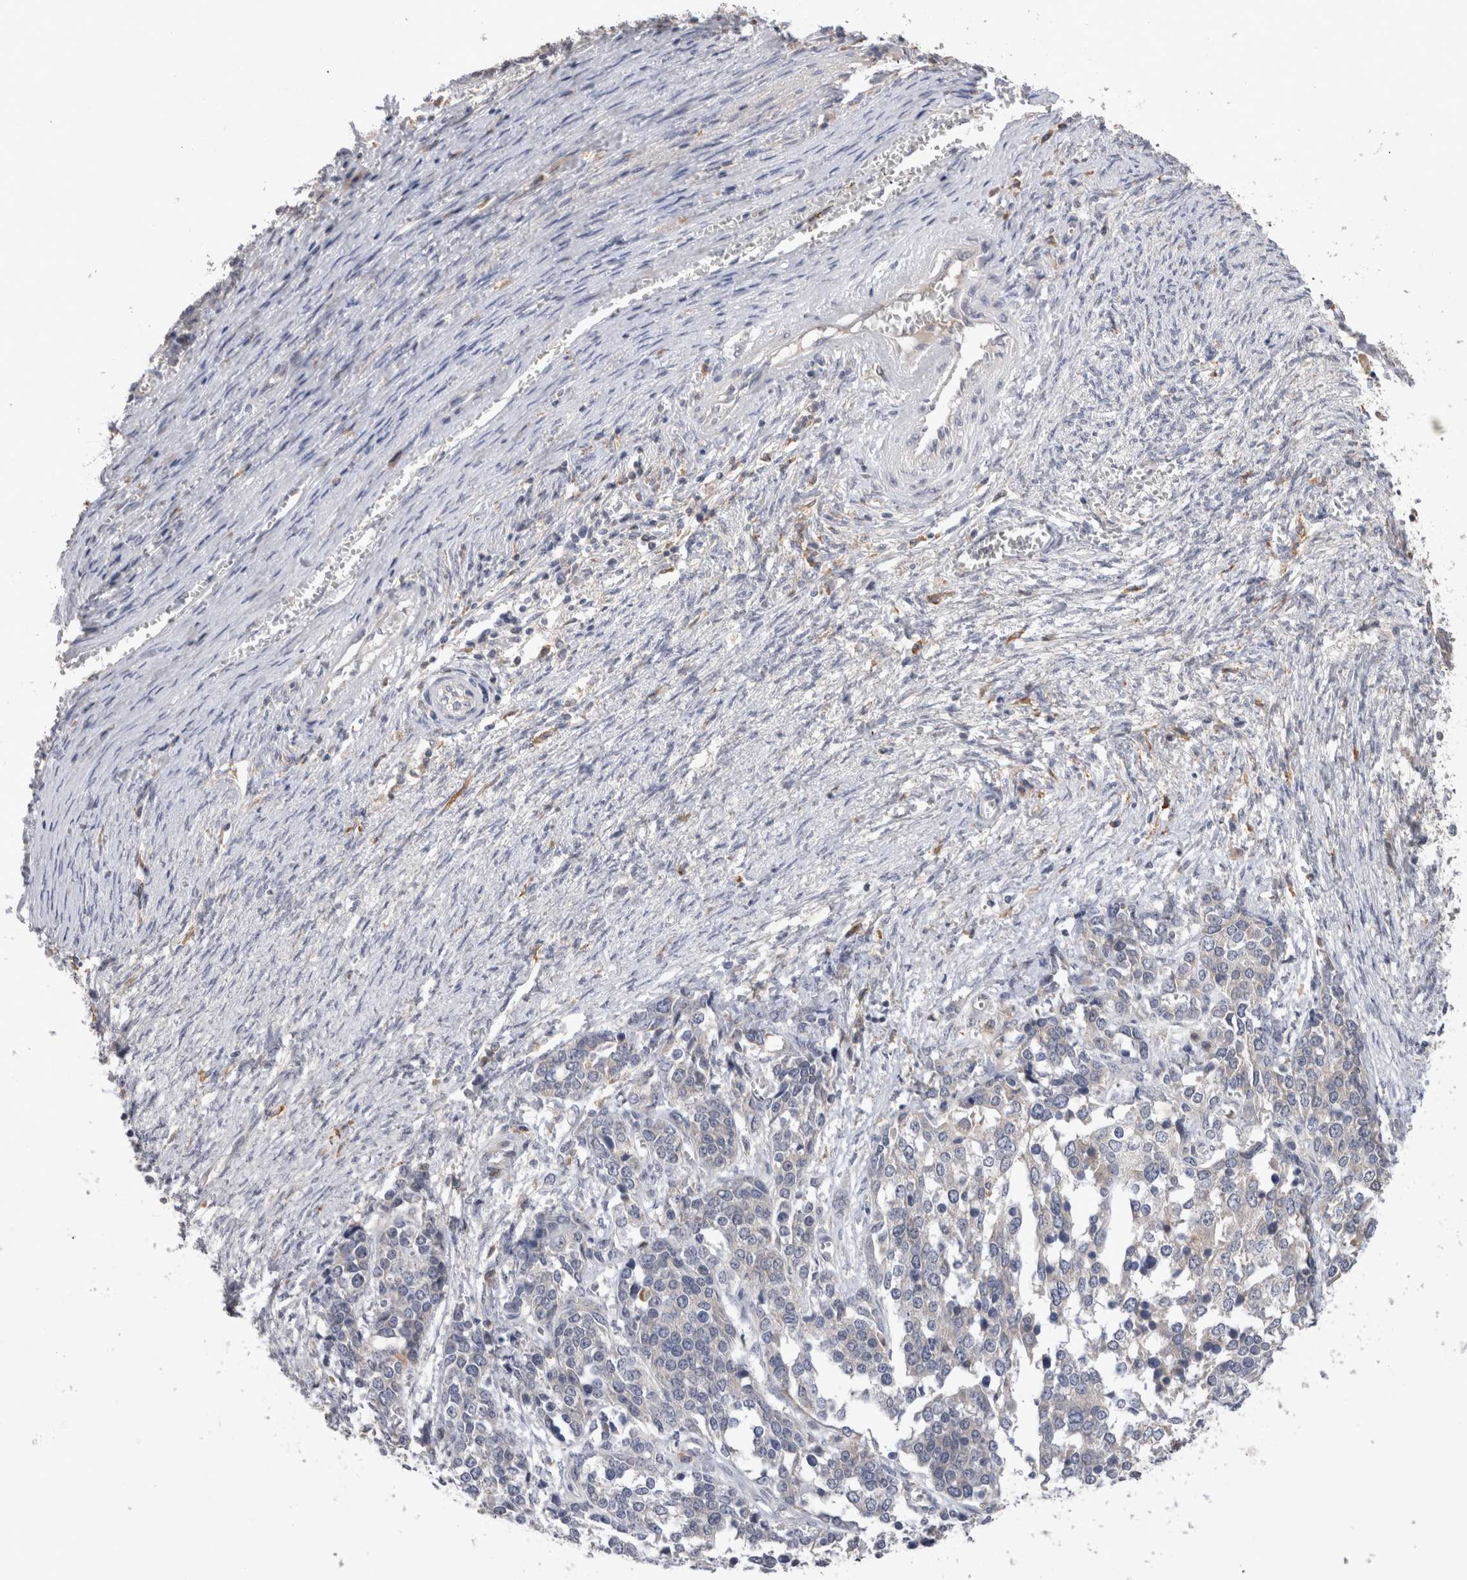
{"staining": {"intensity": "negative", "quantity": "none", "location": "none"}, "tissue": "ovarian cancer", "cell_type": "Tumor cells", "image_type": "cancer", "snomed": [{"axis": "morphology", "description": "Cystadenocarcinoma, serous, NOS"}, {"axis": "topography", "description": "Ovary"}], "caption": "Tumor cells are negative for protein expression in human ovarian cancer.", "gene": "VSIG4", "patient": {"sex": "female", "age": 44}}